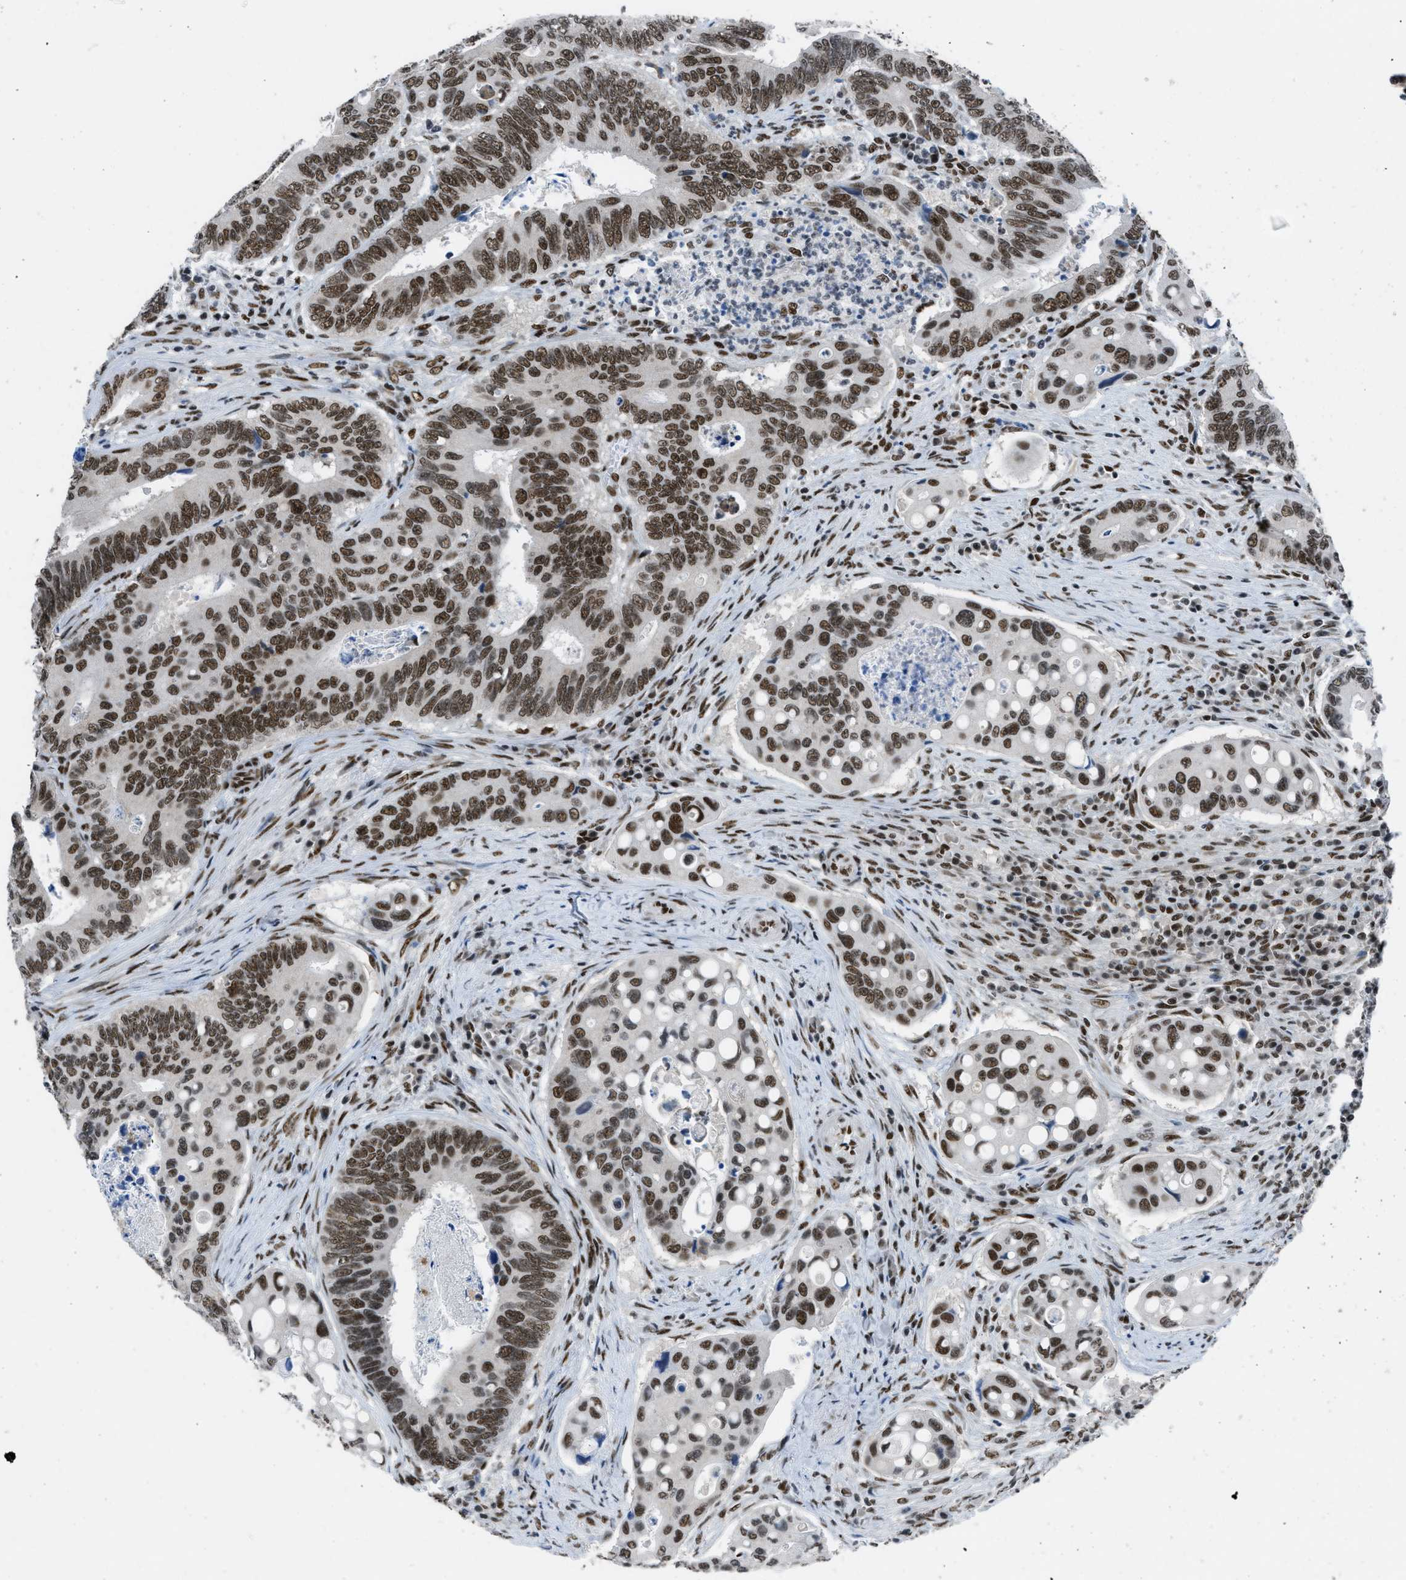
{"staining": {"intensity": "strong", "quantity": ">75%", "location": "nuclear"}, "tissue": "colorectal cancer", "cell_type": "Tumor cells", "image_type": "cancer", "snomed": [{"axis": "morphology", "description": "Inflammation, NOS"}, {"axis": "morphology", "description": "Adenocarcinoma, NOS"}, {"axis": "topography", "description": "Colon"}], "caption": "Strong nuclear expression is seen in approximately >75% of tumor cells in adenocarcinoma (colorectal). (DAB (3,3'-diaminobenzidine) IHC, brown staining for protein, blue staining for nuclei).", "gene": "GATAD2B", "patient": {"sex": "male", "age": 72}}